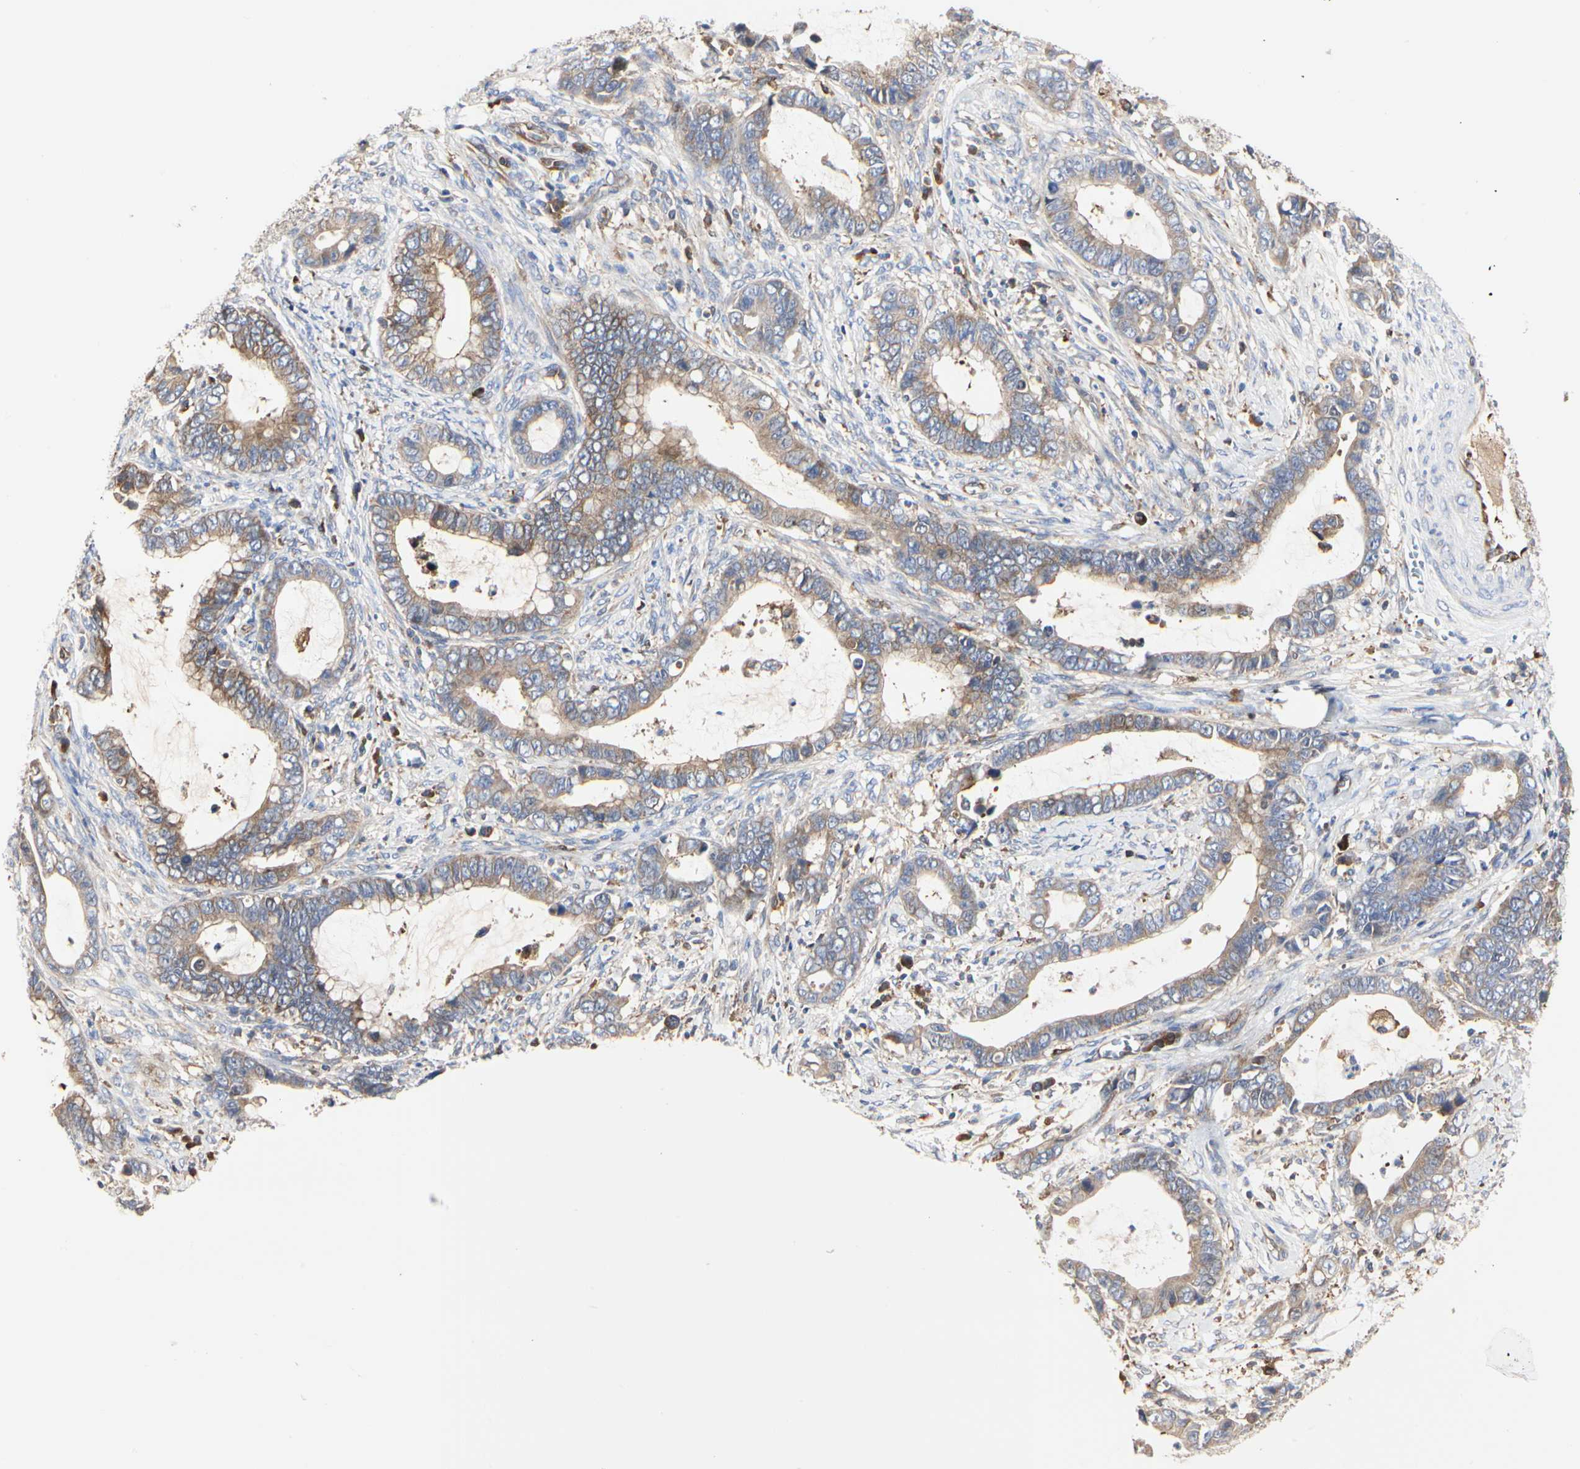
{"staining": {"intensity": "weak", "quantity": ">75%", "location": "cytoplasmic/membranous"}, "tissue": "cervical cancer", "cell_type": "Tumor cells", "image_type": "cancer", "snomed": [{"axis": "morphology", "description": "Adenocarcinoma, NOS"}, {"axis": "topography", "description": "Cervix"}], "caption": "Immunohistochemical staining of cervical cancer (adenocarcinoma) demonstrates weak cytoplasmic/membranous protein positivity in approximately >75% of tumor cells. (Brightfield microscopy of DAB IHC at high magnification).", "gene": "C3orf52", "patient": {"sex": "female", "age": 44}}